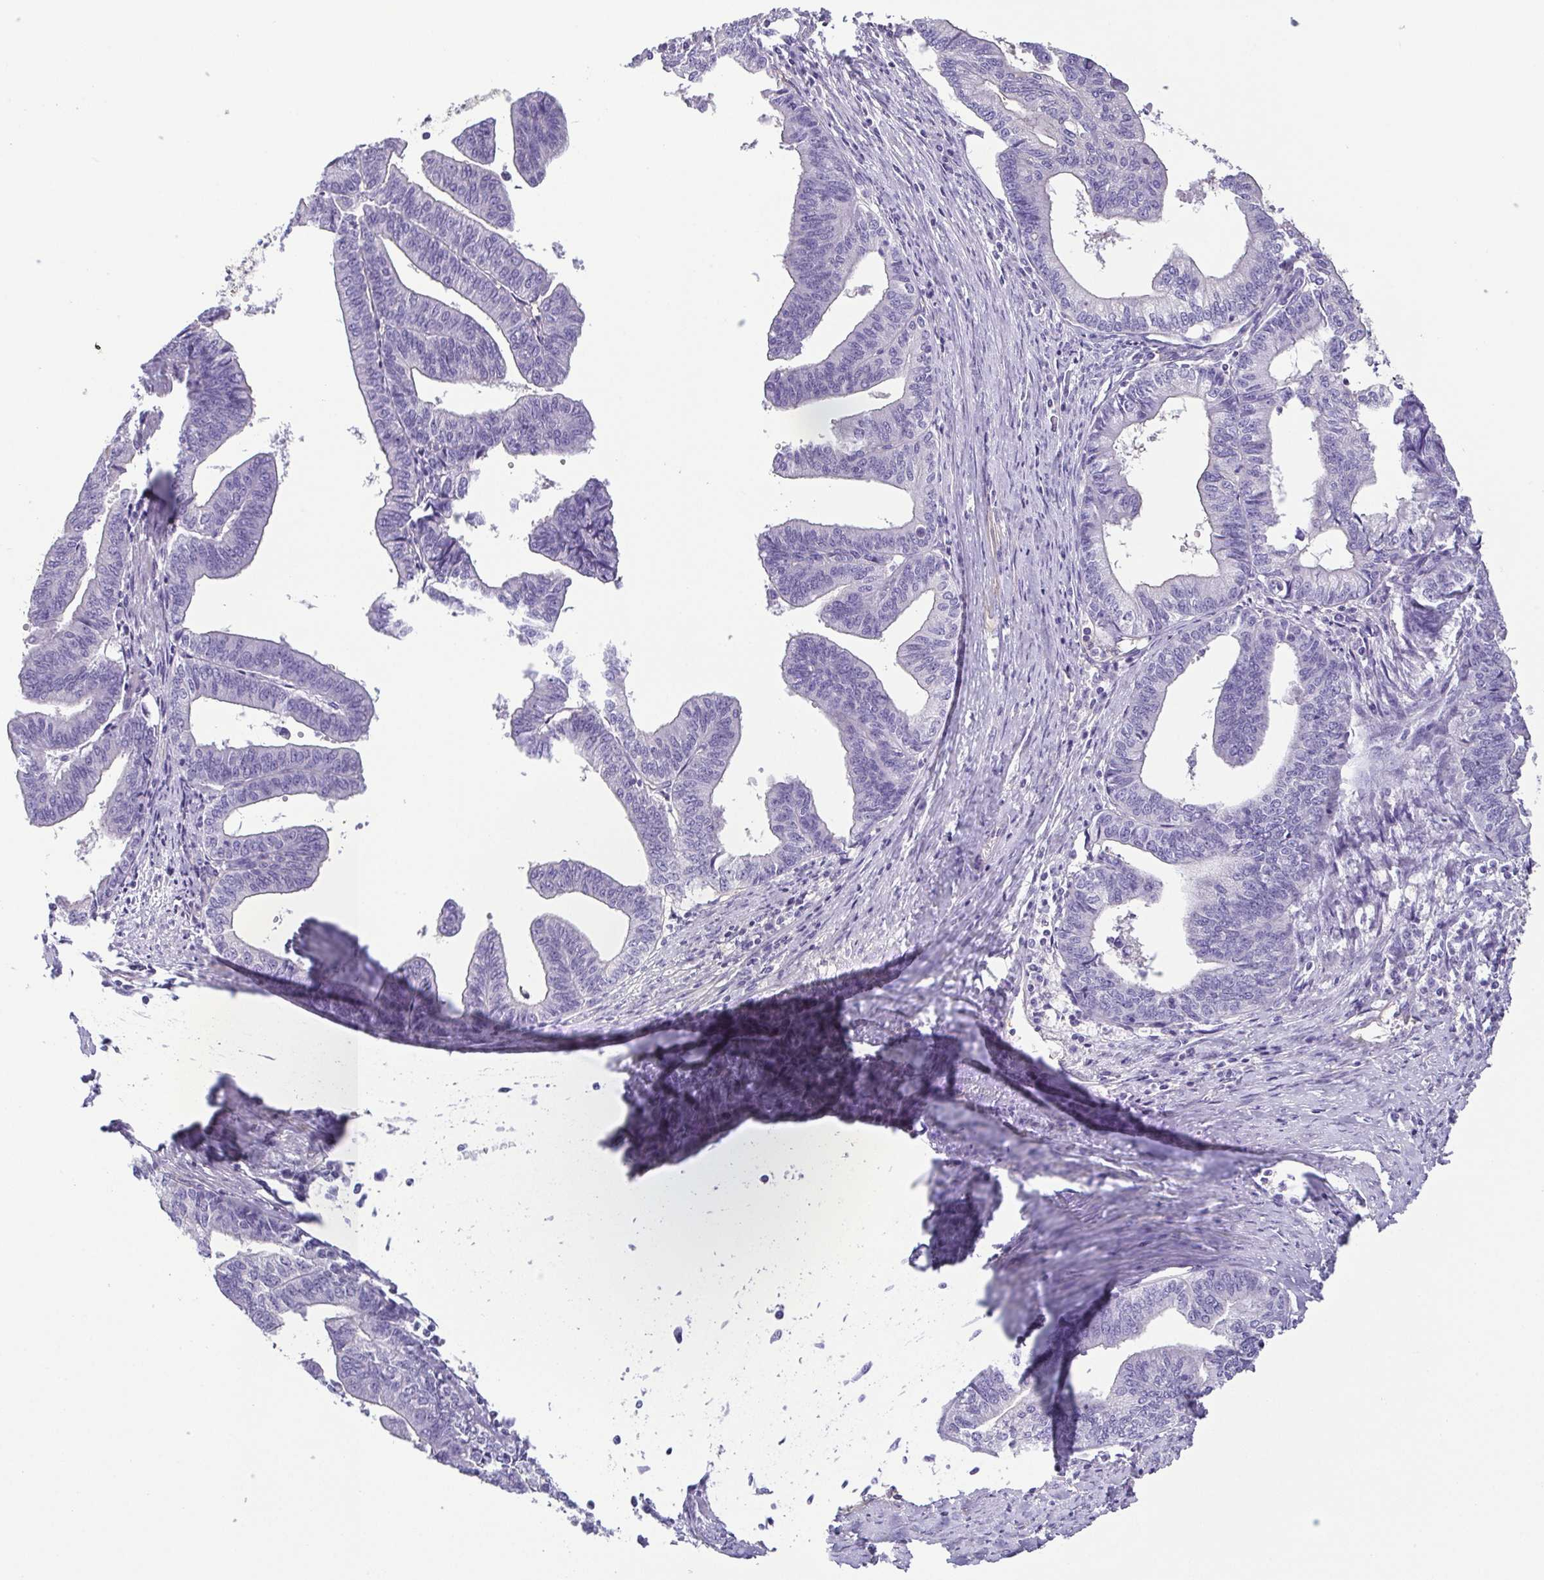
{"staining": {"intensity": "negative", "quantity": "none", "location": "none"}, "tissue": "endometrial cancer", "cell_type": "Tumor cells", "image_type": "cancer", "snomed": [{"axis": "morphology", "description": "Adenocarcinoma, NOS"}, {"axis": "topography", "description": "Endometrium"}], "caption": "This image is of endometrial cancer (adenocarcinoma) stained with immunohistochemistry to label a protein in brown with the nuclei are counter-stained blue. There is no staining in tumor cells.", "gene": "MYL6", "patient": {"sex": "female", "age": 65}}